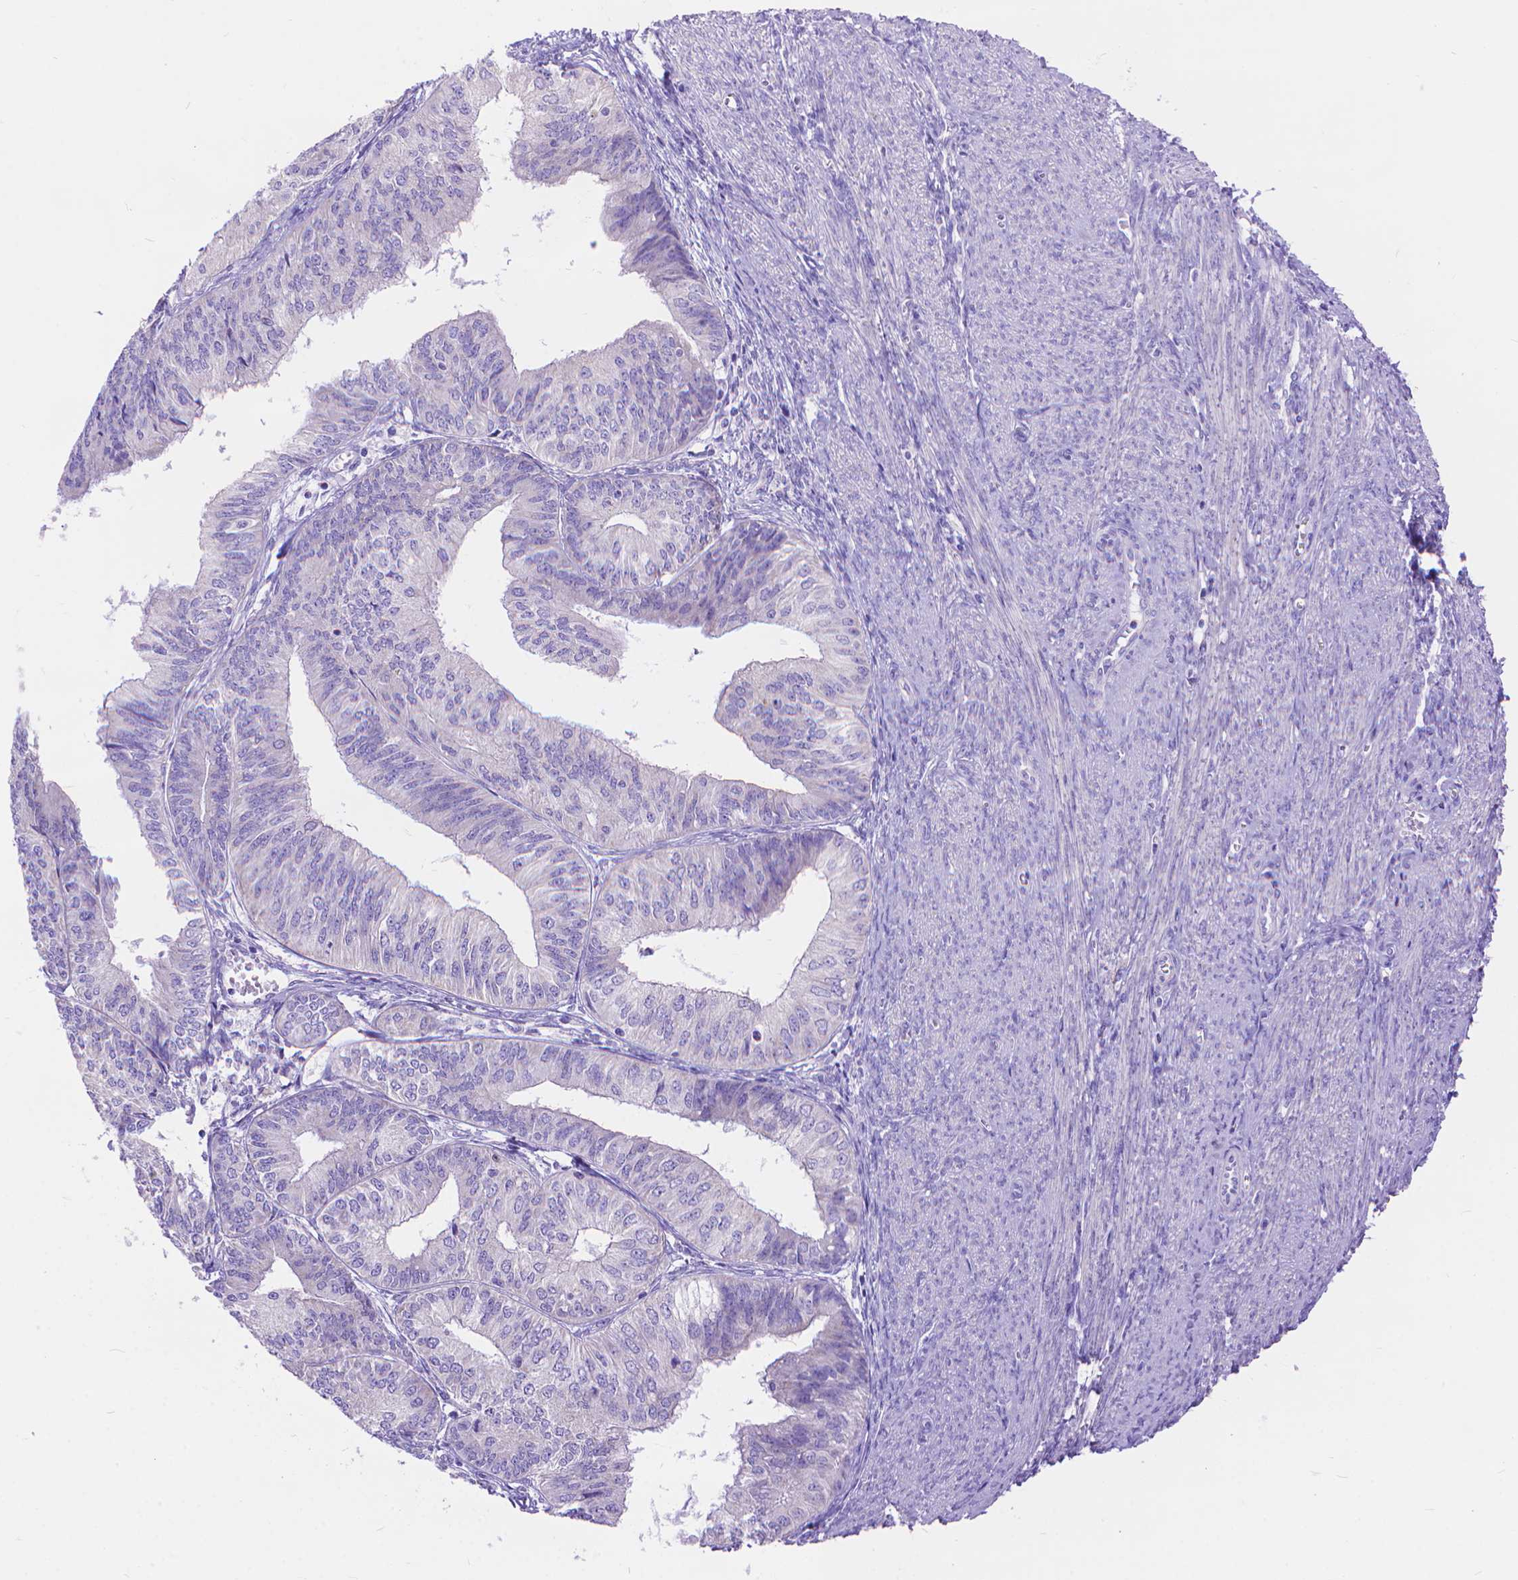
{"staining": {"intensity": "negative", "quantity": "none", "location": "none"}, "tissue": "endometrial cancer", "cell_type": "Tumor cells", "image_type": "cancer", "snomed": [{"axis": "morphology", "description": "Adenocarcinoma, NOS"}, {"axis": "topography", "description": "Endometrium"}], "caption": "DAB (3,3'-diaminobenzidine) immunohistochemical staining of endometrial adenocarcinoma shows no significant positivity in tumor cells.", "gene": "DHRS2", "patient": {"sex": "female", "age": 58}}